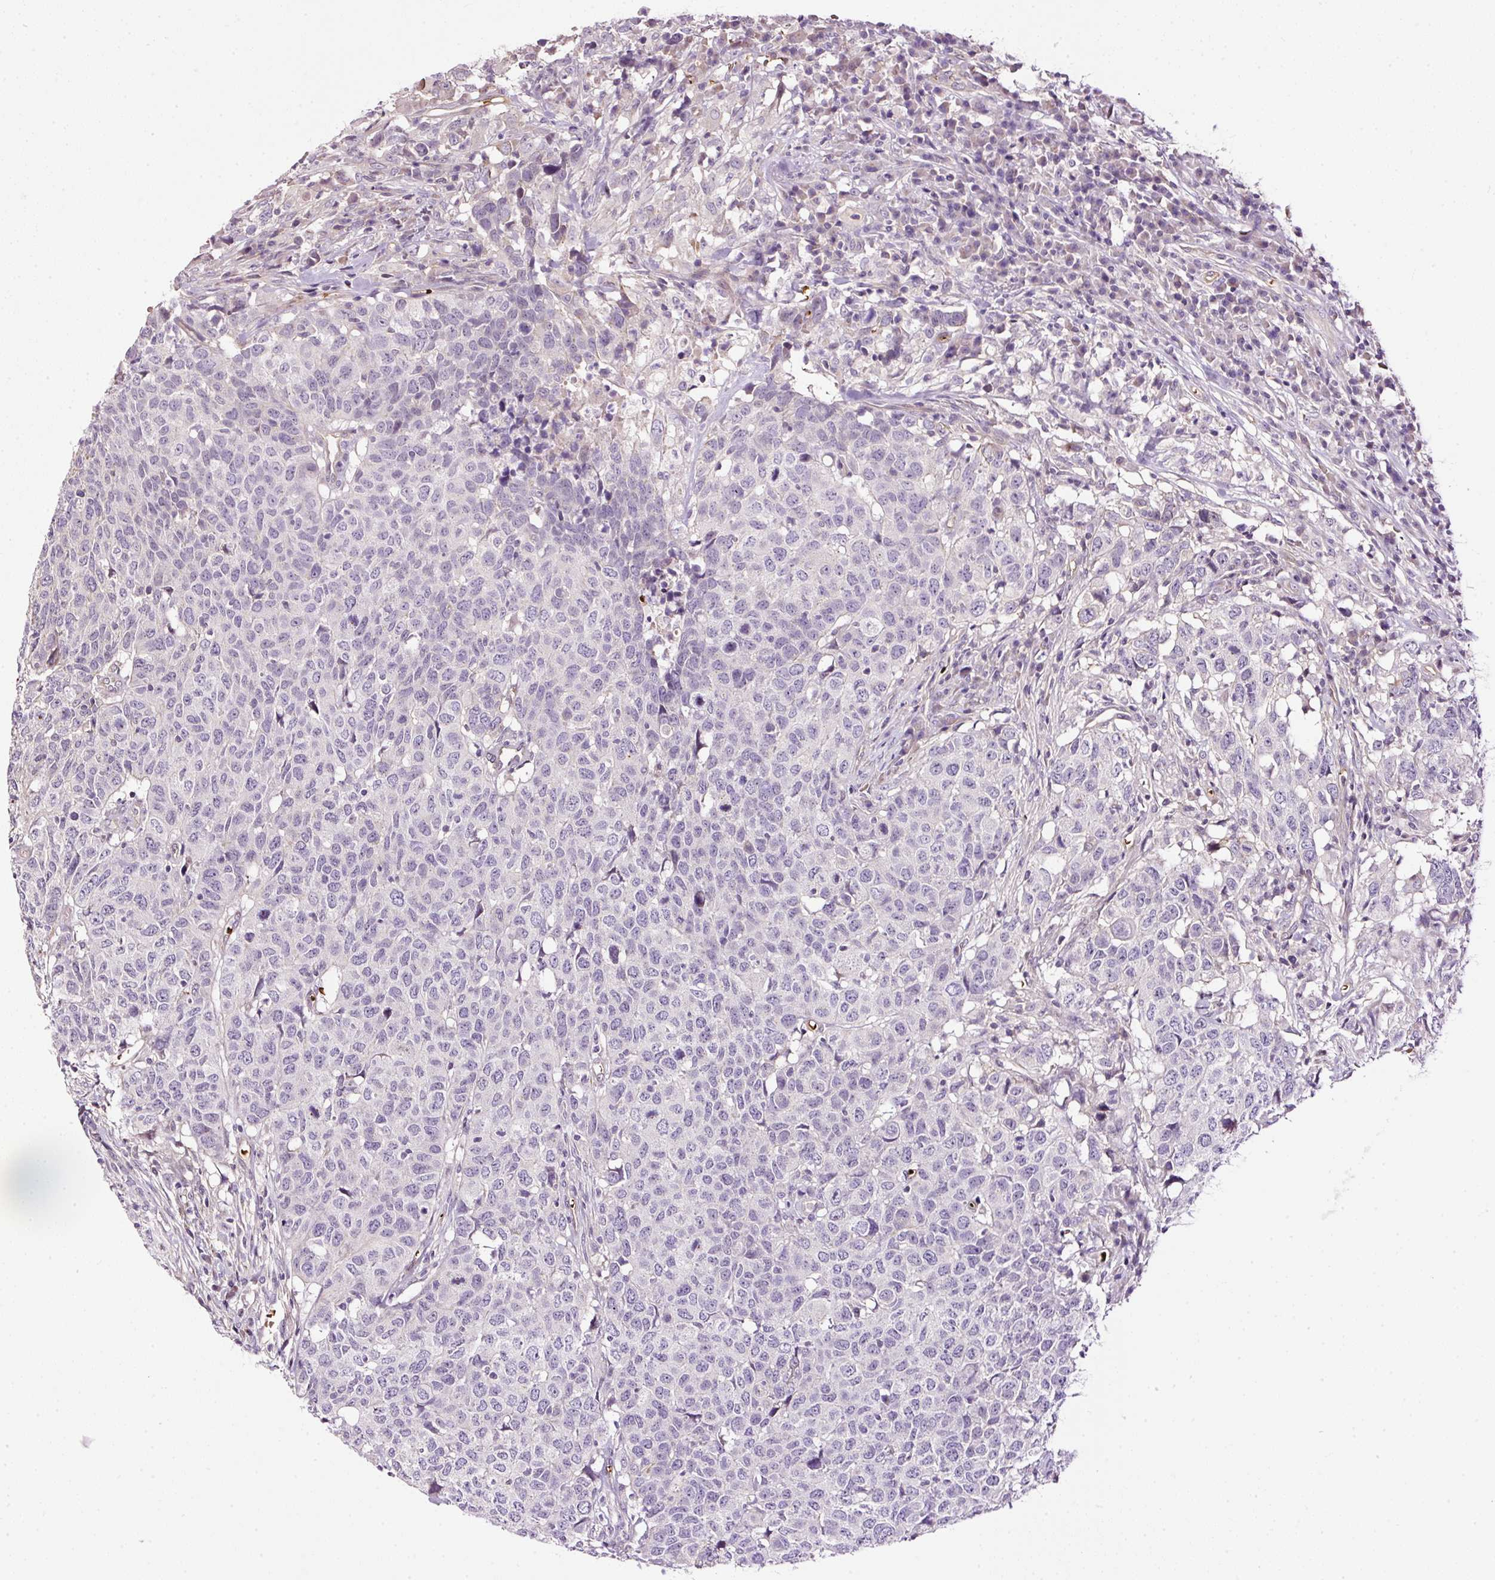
{"staining": {"intensity": "negative", "quantity": "none", "location": "none"}, "tissue": "head and neck cancer", "cell_type": "Tumor cells", "image_type": "cancer", "snomed": [{"axis": "morphology", "description": "Normal tissue, NOS"}, {"axis": "morphology", "description": "Squamous cell carcinoma, NOS"}, {"axis": "topography", "description": "Skeletal muscle"}, {"axis": "topography", "description": "Vascular tissue"}, {"axis": "topography", "description": "Peripheral nerve tissue"}, {"axis": "topography", "description": "Head-Neck"}], "caption": "Photomicrograph shows no significant protein positivity in tumor cells of head and neck squamous cell carcinoma.", "gene": "USHBP1", "patient": {"sex": "male", "age": 66}}